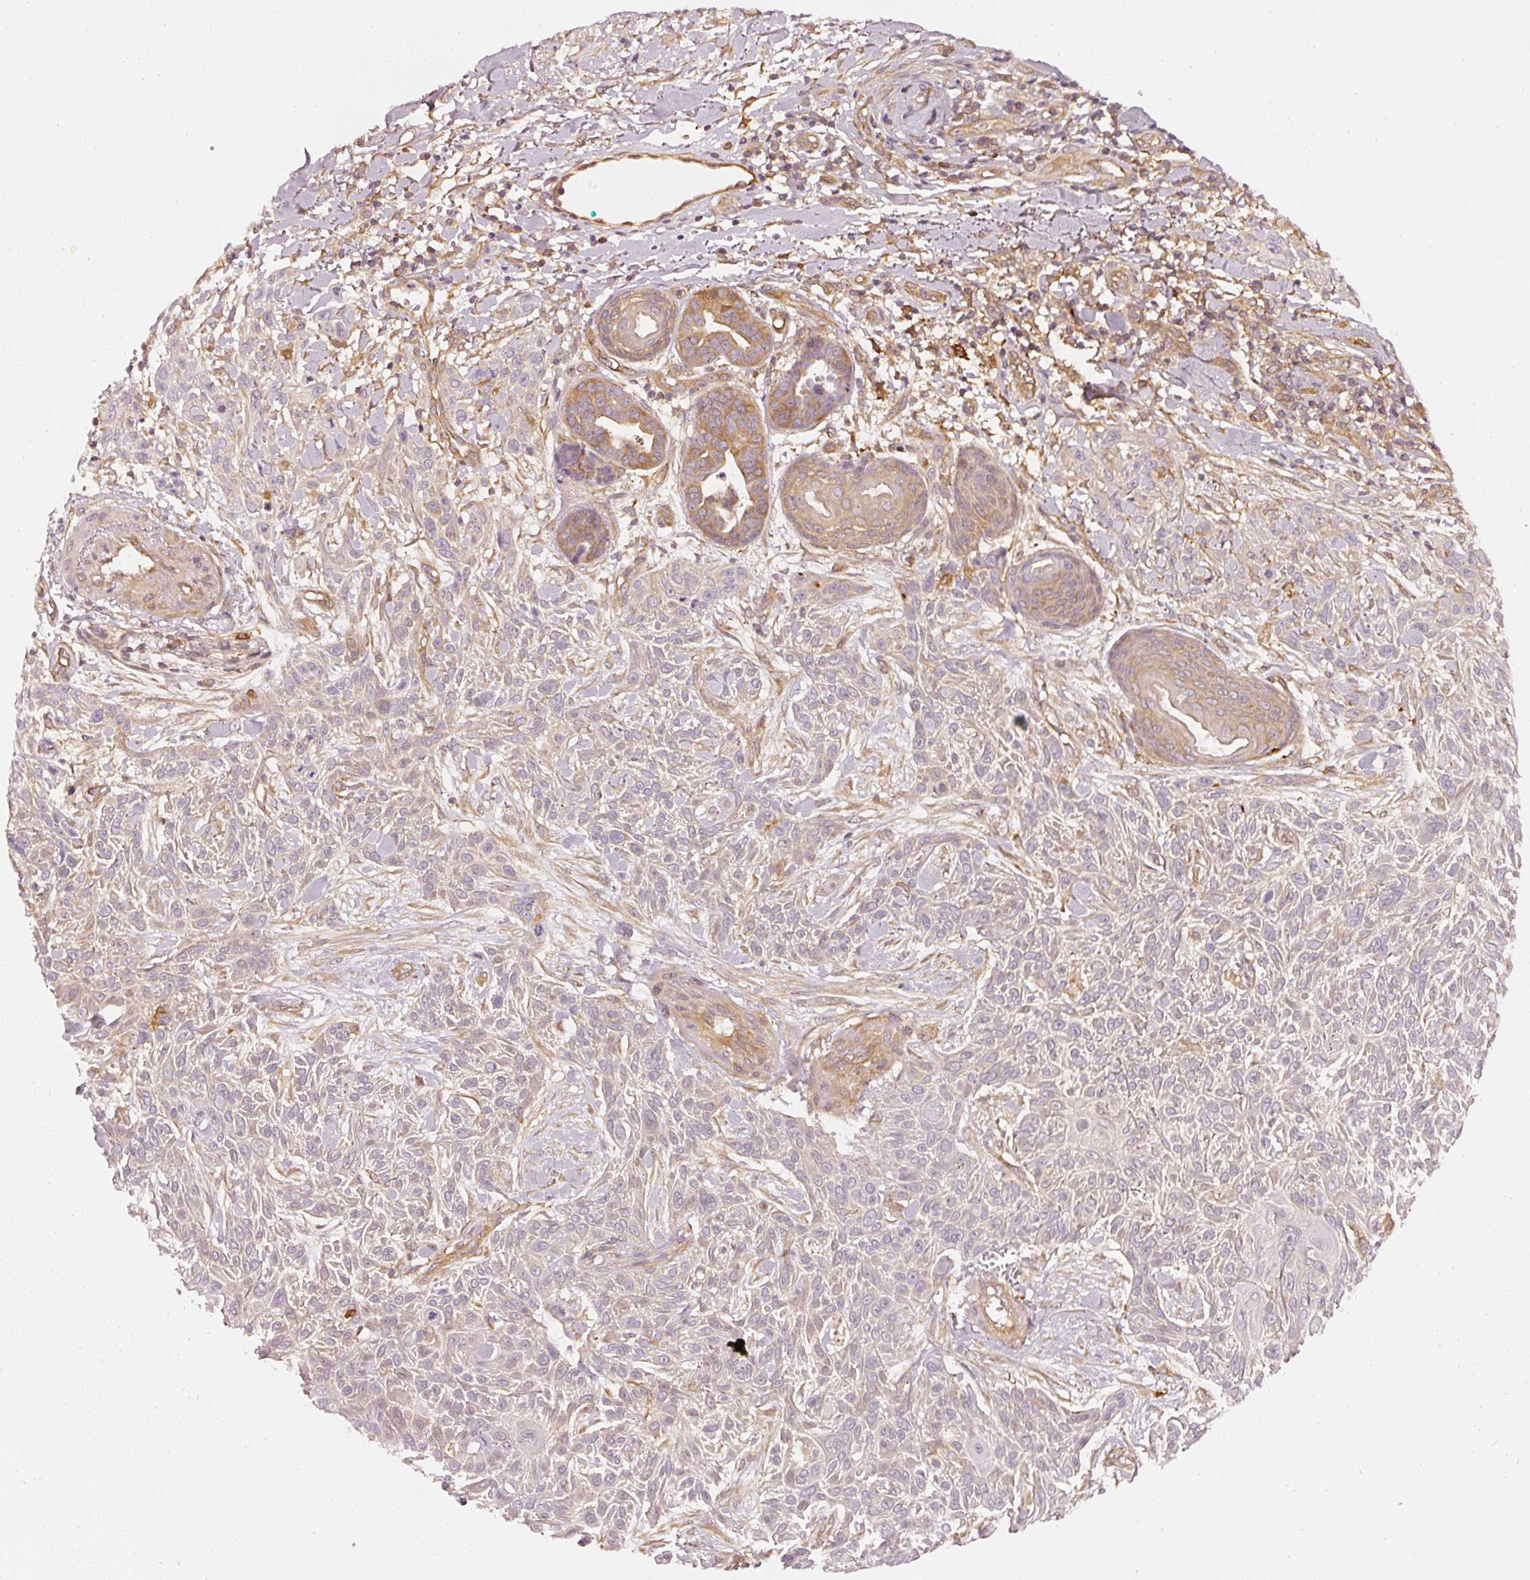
{"staining": {"intensity": "negative", "quantity": "none", "location": "none"}, "tissue": "skin cancer", "cell_type": "Tumor cells", "image_type": "cancer", "snomed": [{"axis": "morphology", "description": "Squamous cell carcinoma, NOS"}, {"axis": "topography", "description": "Skin"}], "caption": "Immunohistochemical staining of human skin cancer (squamous cell carcinoma) demonstrates no significant staining in tumor cells.", "gene": "ASMTL", "patient": {"sex": "male", "age": 86}}